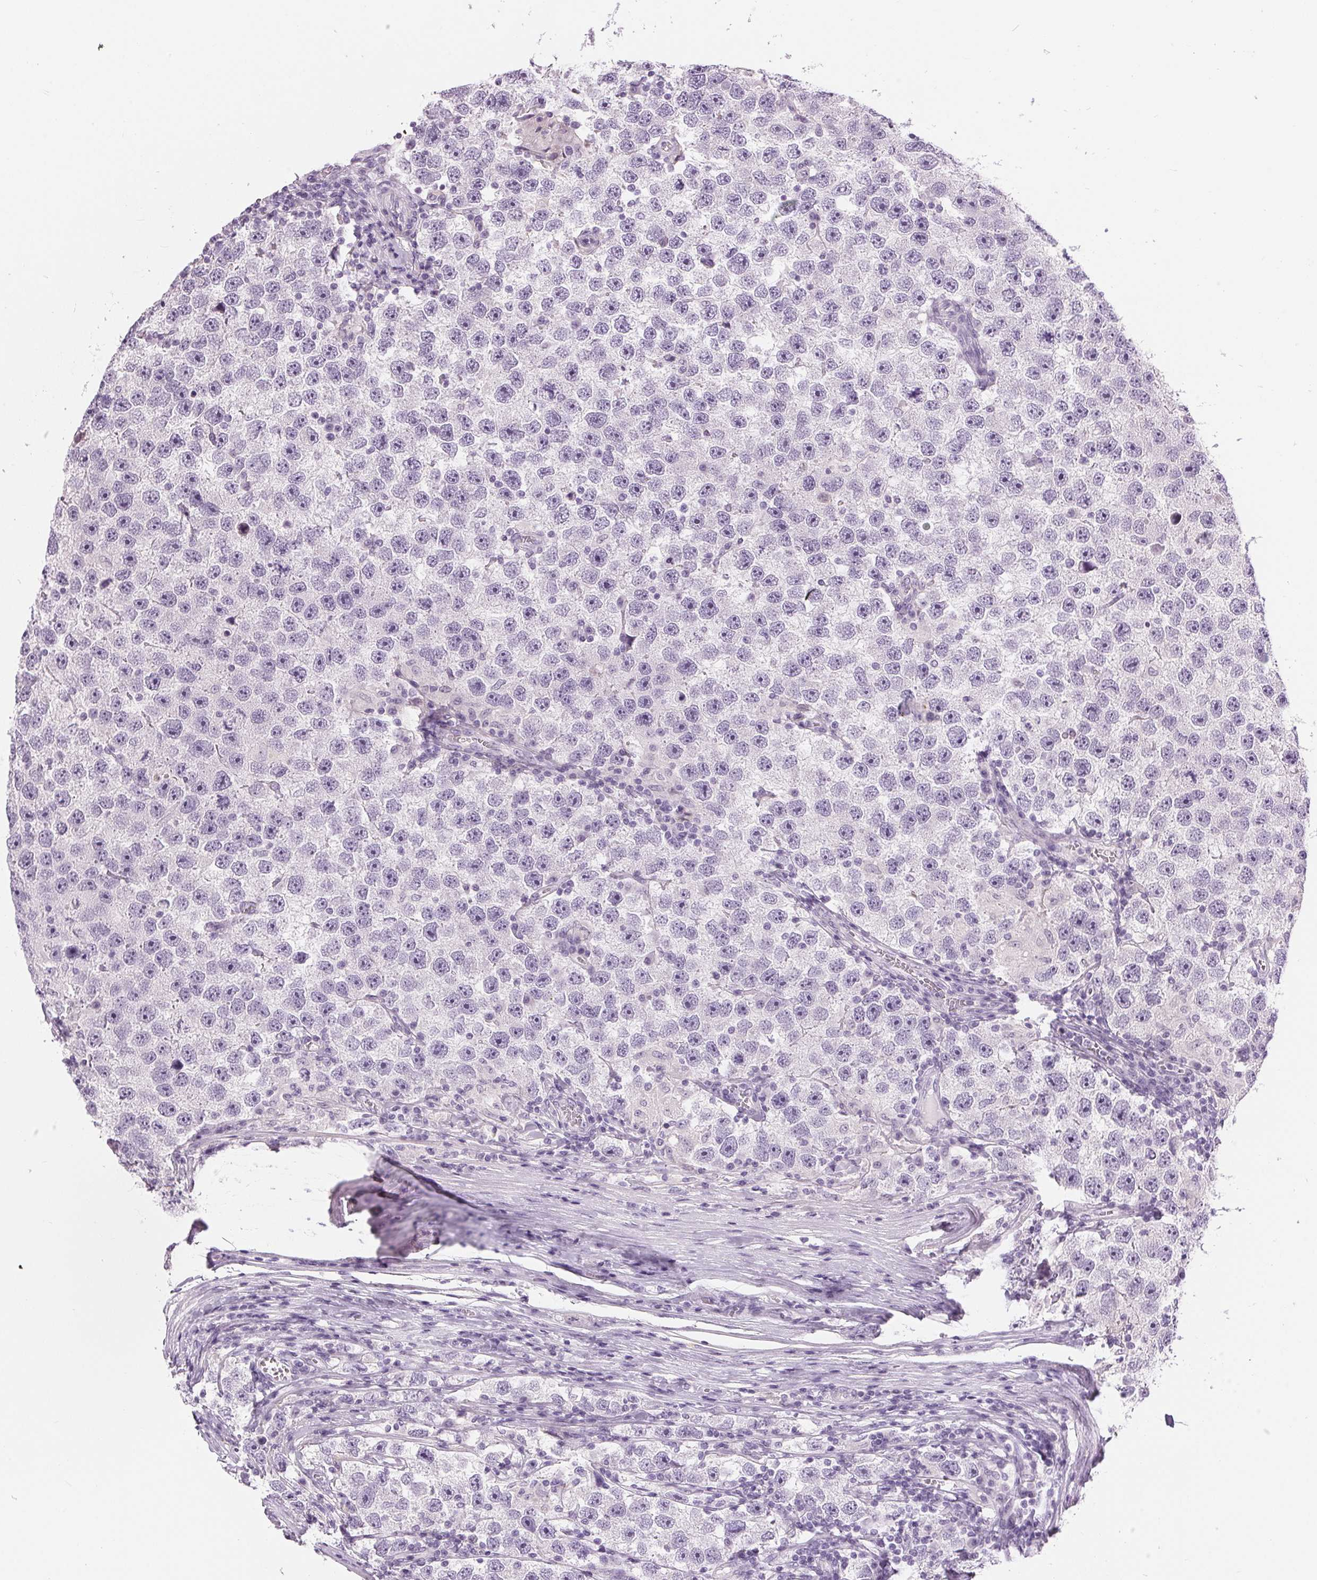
{"staining": {"intensity": "negative", "quantity": "none", "location": "none"}, "tissue": "testis cancer", "cell_type": "Tumor cells", "image_type": "cancer", "snomed": [{"axis": "morphology", "description": "Seminoma, NOS"}, {"axis": "topography", "description": "Testis"}], "caption": "Testis cancer stained for a protein using immunohistochemistry demonstrates no positivity tumor cells.", "gene": "MISP", "patient": {"sex": "male", "age": 26}}